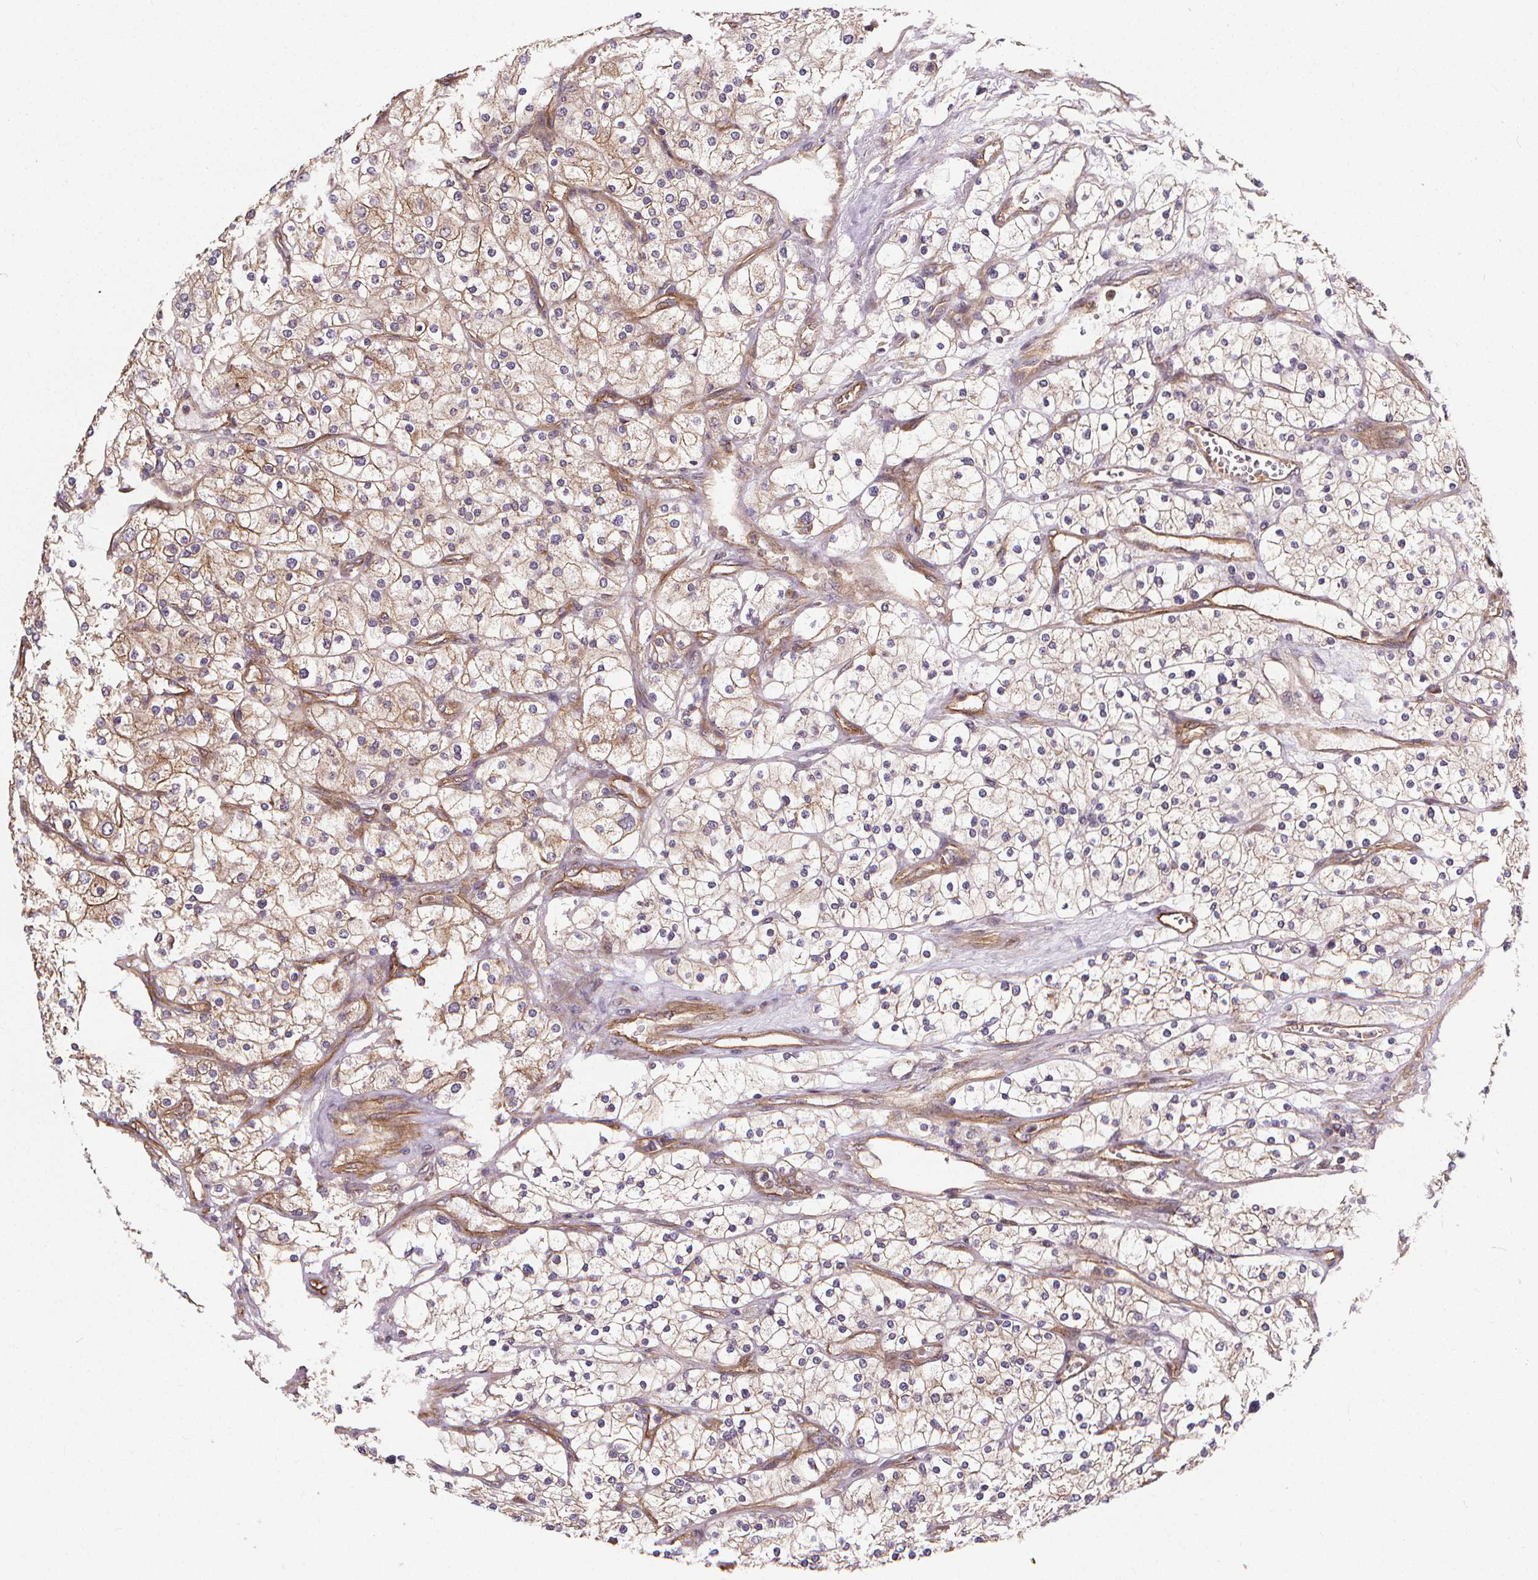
{"staining": {"intensity": "moderate", "quantity": ">75%", "location": "cytoplasmic/membranous"}, "tissue": "renal cancer", "cell_type": "Tumor cells", "image_type": "cancer", "snomed": [{"axis": "morphology", "description": "Adenocarcinoma, NOS"}, {"axis": "topography", "description": "Kidney"}], "caption": "Immunohistochemical staining of human adenocarcinoma (renal) reveals medium levels of moderate cytoplasmic/membranous staining in approximately >75% of tumor cells.", "gene": "CLINT1", "patient": {"sex": "male", "age": 80}}